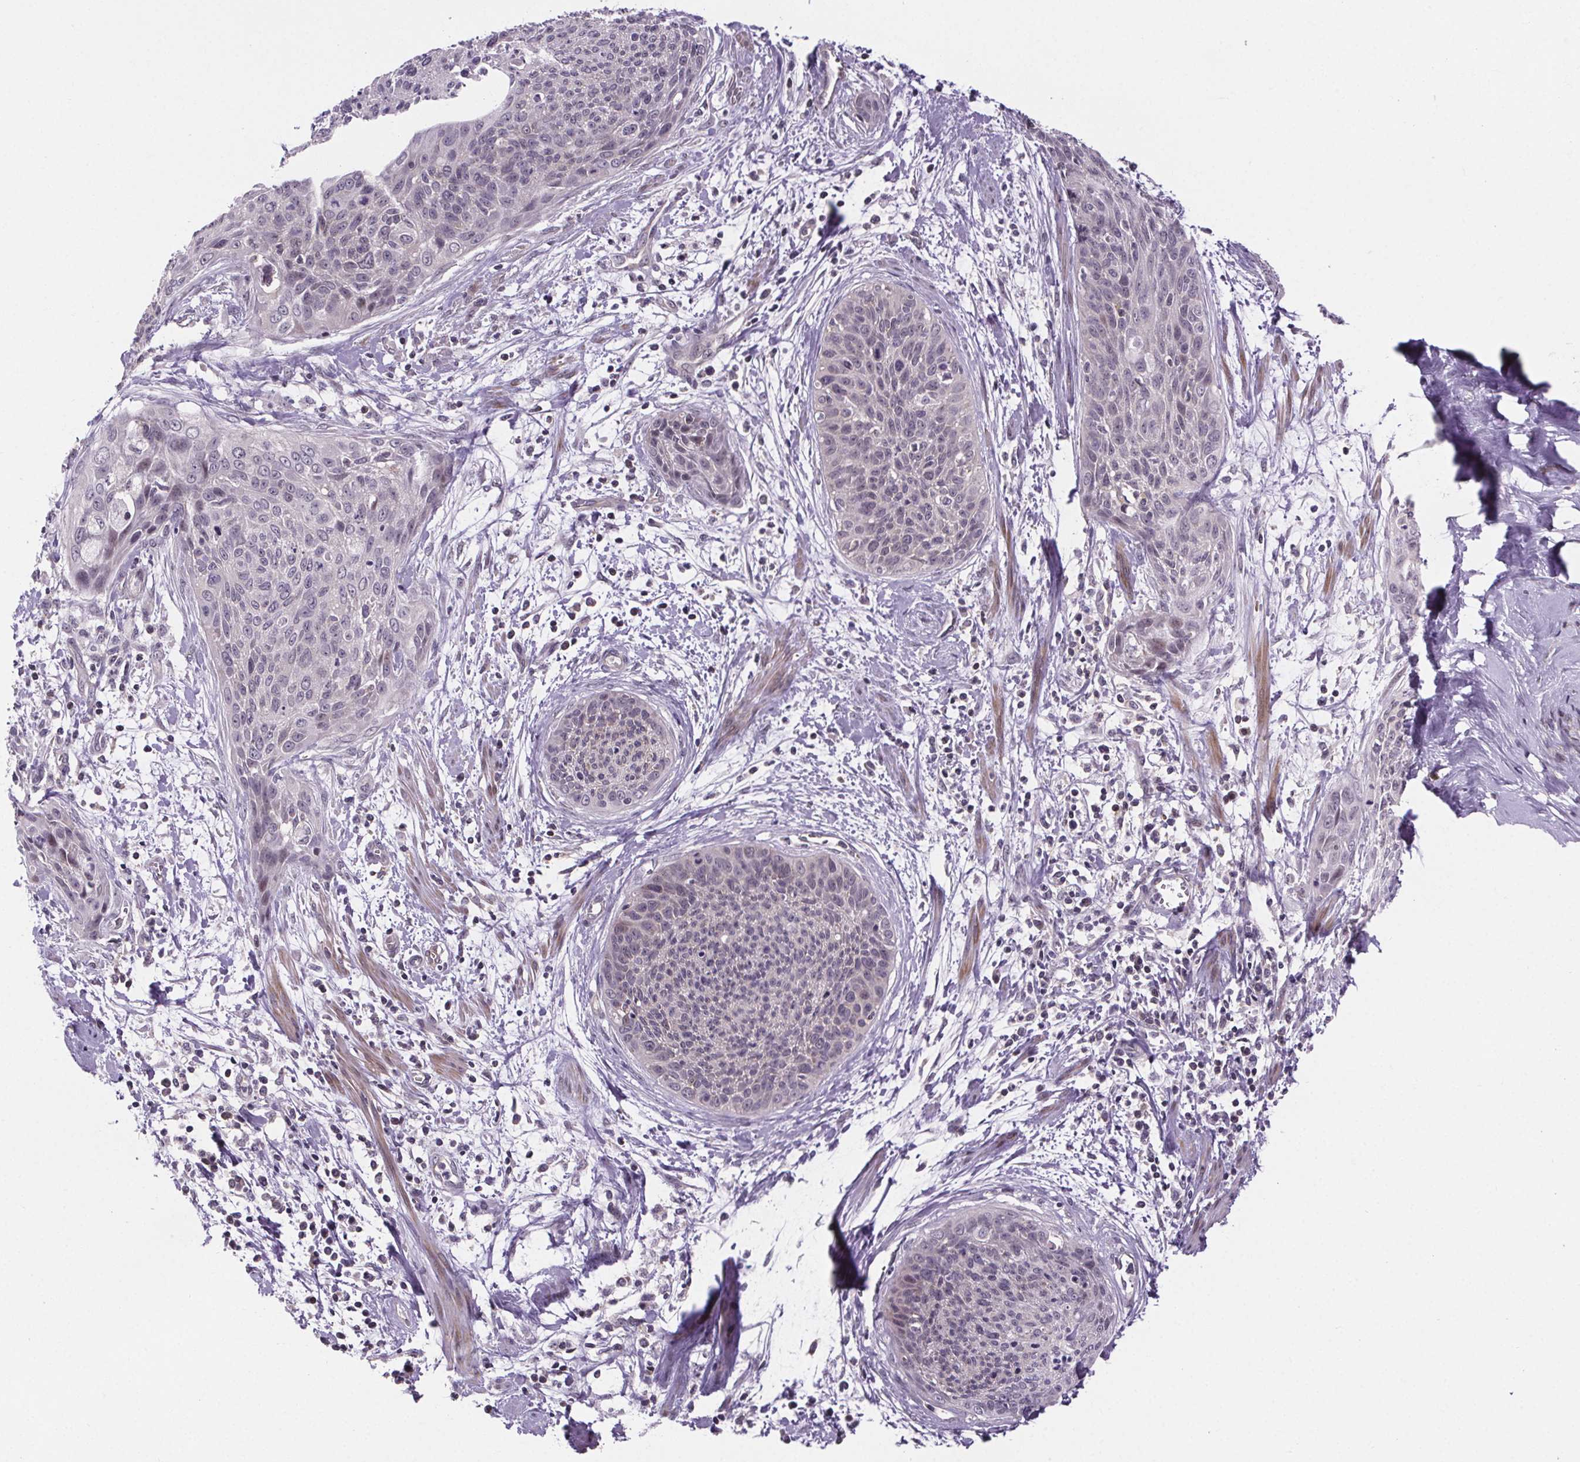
{"staining": {"intensity": "negative", "quantity": "none", "location": "none"}, "tissue": "cervical cancer", "cell_type": "Tumor cells", "image_type": "cancer", "snomed": [{"axis": "morphology", "description": "Squamous cell carcinoma, NOS"}, {"axis": "topography", "description": "Cervix"}], "caption": "Immunohistochemistry micrograph of neoplastic tissue: cervical squamous cell carcinoma stained with DAB exhibits no significant protein expression in tumor cells.", "gene": "TTC12", "patient": {"sex": "female", "age": 55}}